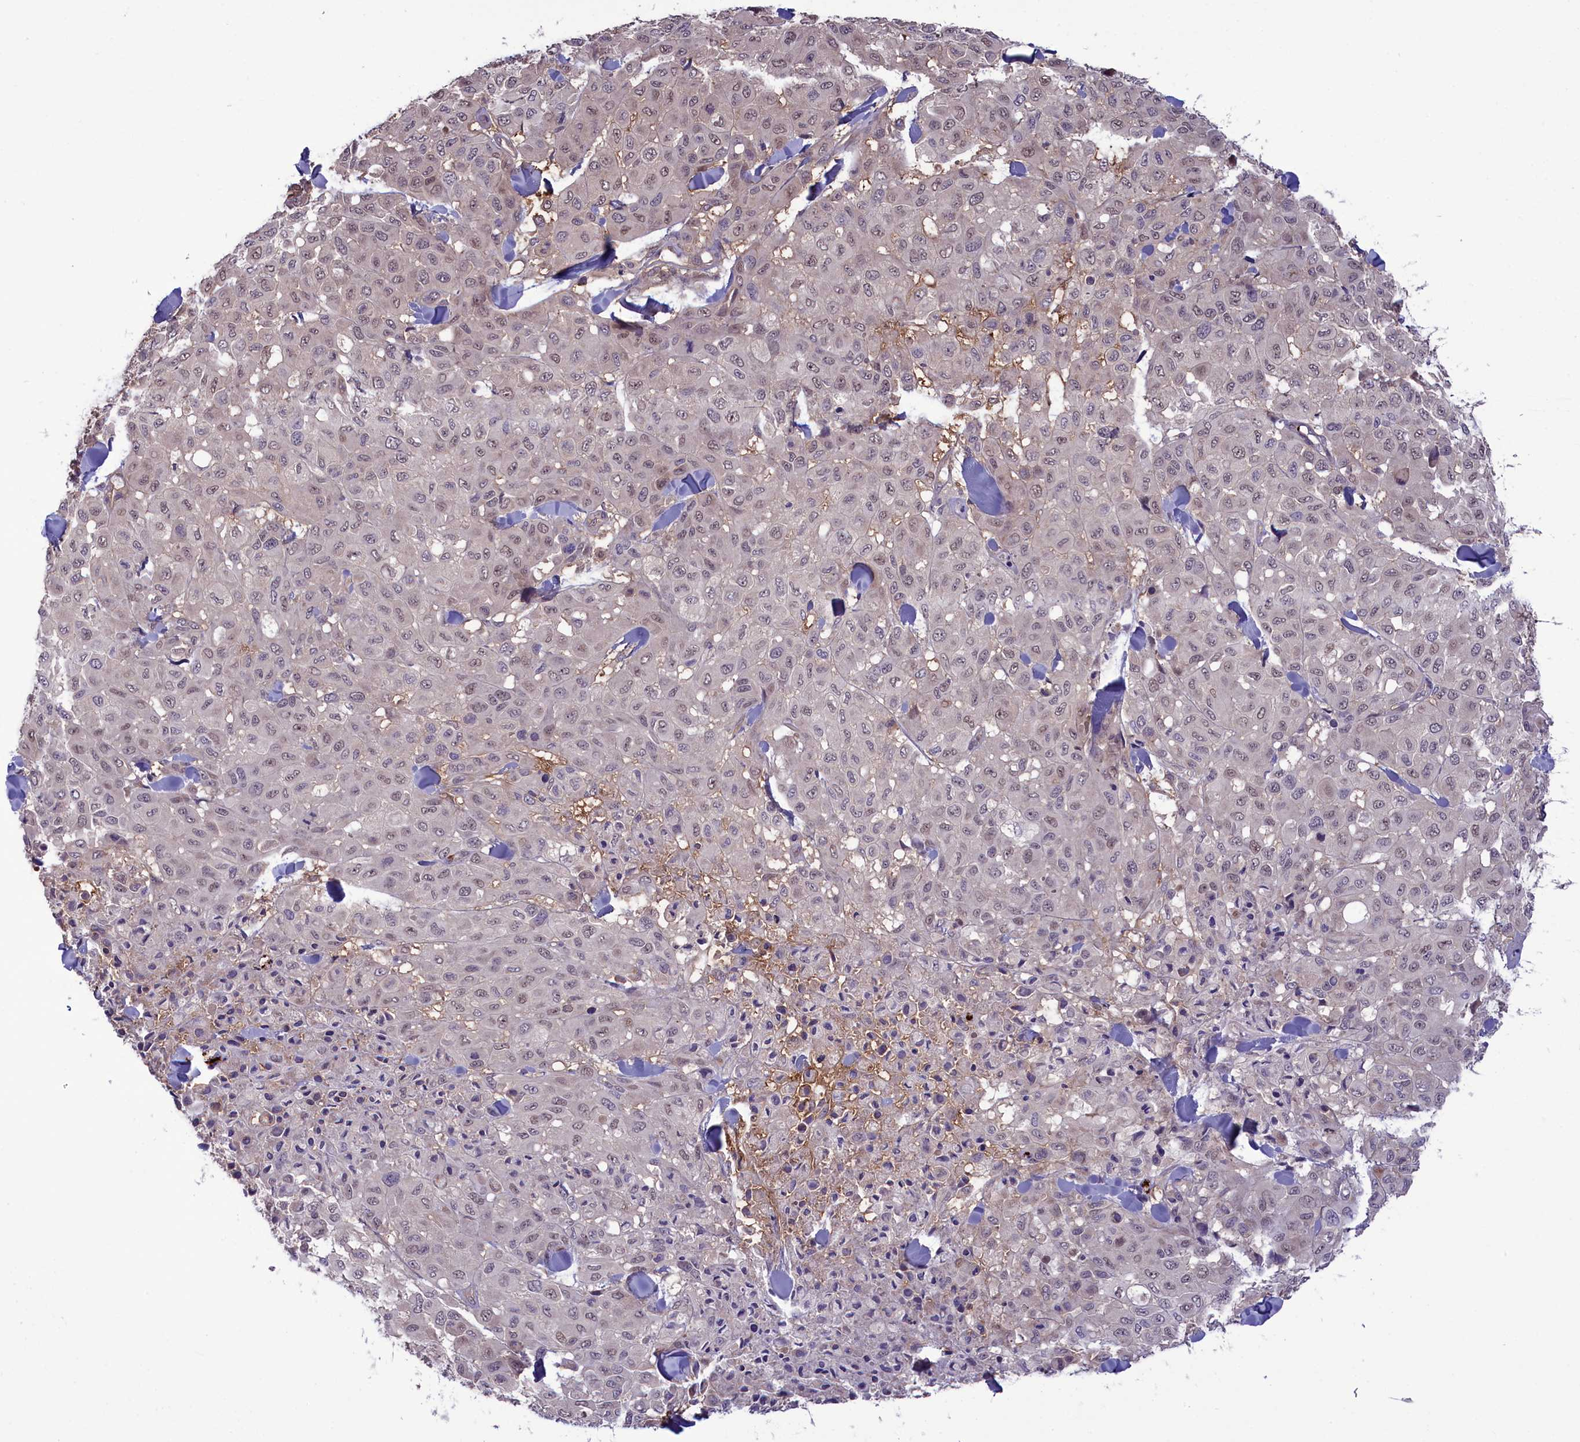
{"staining": {"intensity": "weak", "quantity": "25%-75%", "location": "nuclear"}, "tissue": "melanoma", "cell_type": "Tumor cells", "image_type": "cancer", "snomed": [{"axis": "morphology", "description": "Malignant melanoma, Metastatic site"}, {"axis": "topography", "description": "Skin"}], "caption": "Immunohistochemistry (DAB) staining of malignant melanoma (metastatic site) exhibits weak nuclear protein positivity in about 25%-75% of tumor cells. (Brightfield microscopy of DAB IHC at high magnification).", "gene": "HEATR3", "patient": {"sex": "female", "age": 81}}